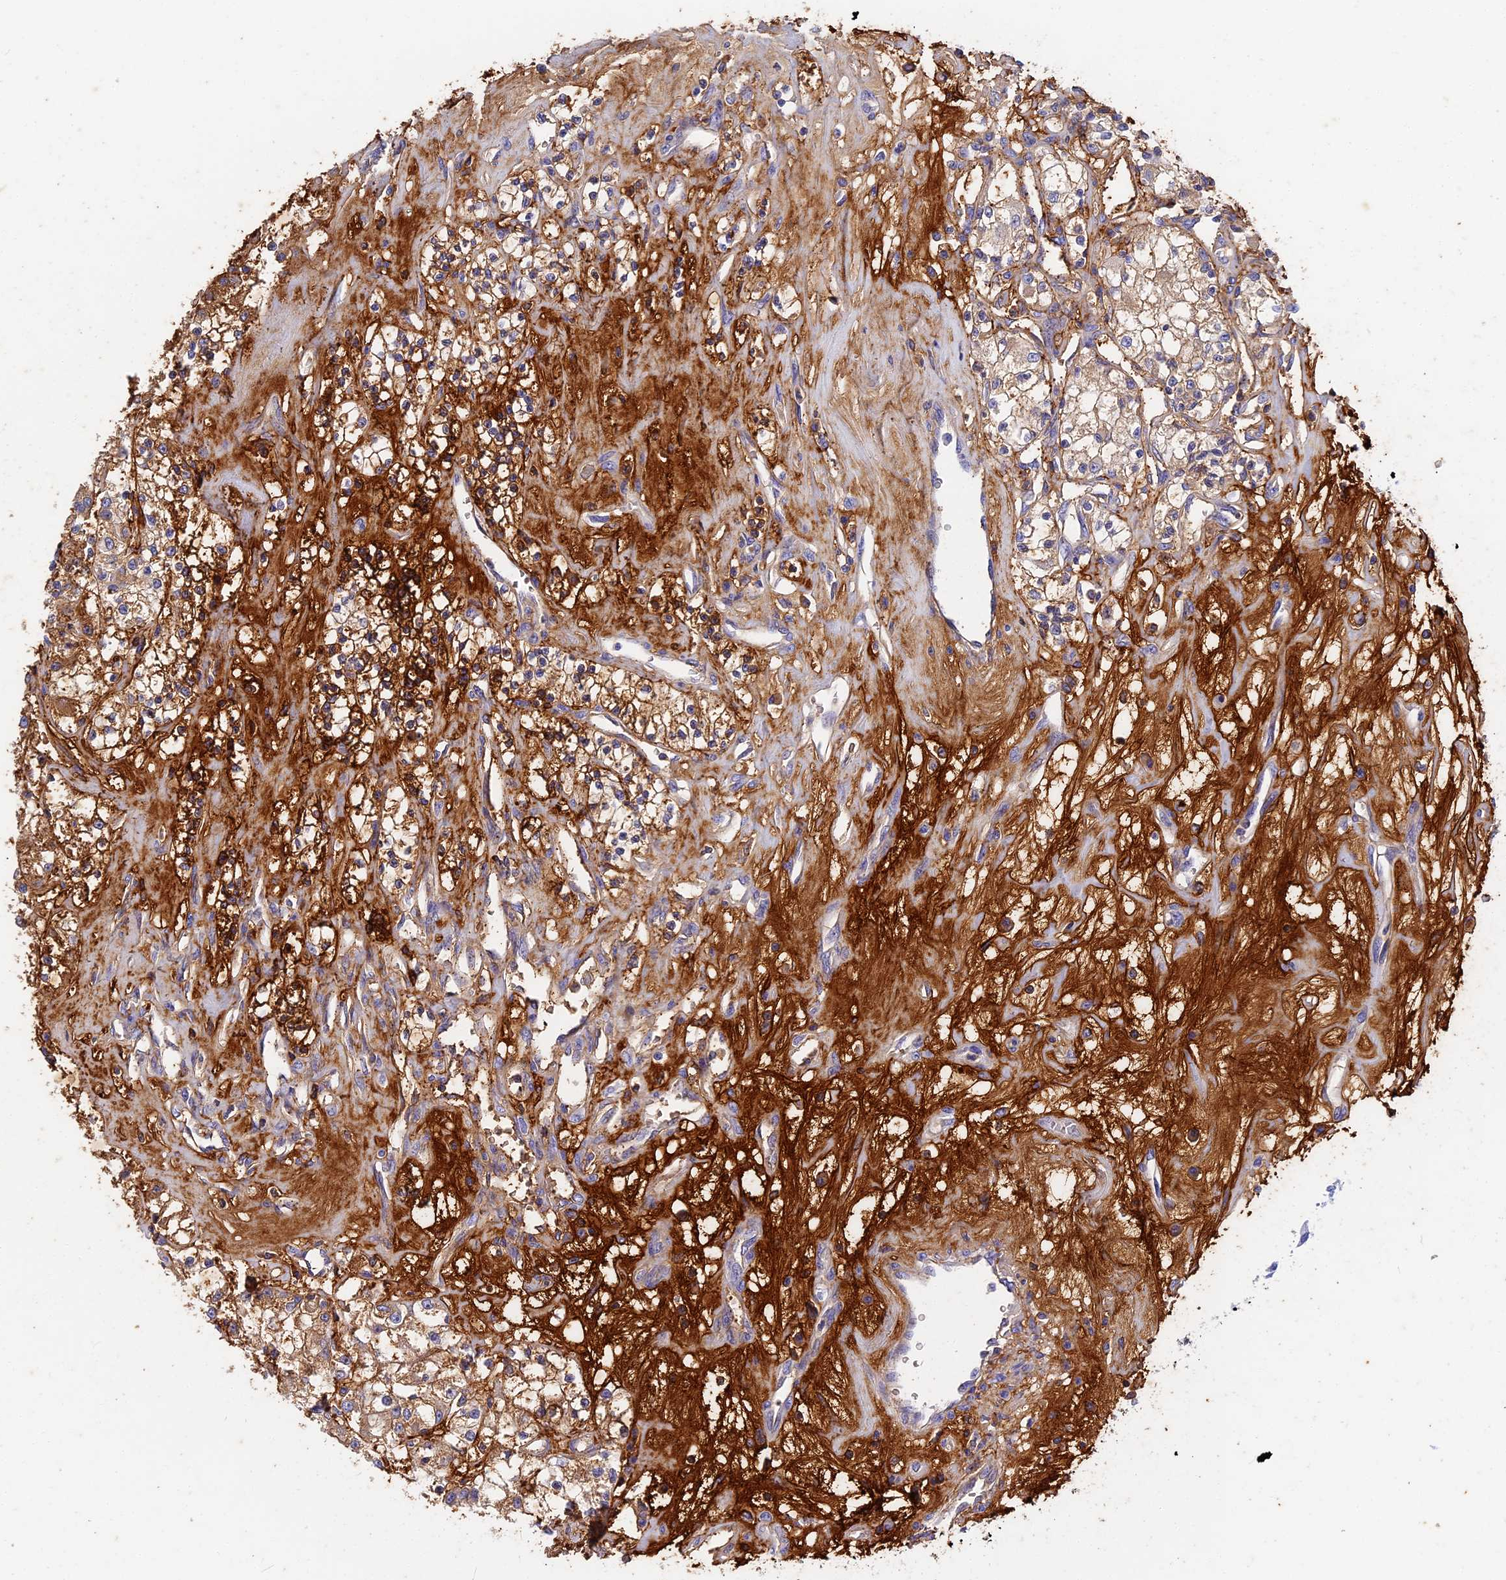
{"staining": {"intensity": "moderate", "quantity": ">75%", "location": "cytoplasmic/membranous"}, "tissue": "renal cancer", "cell_type": "Tumor cells", "image_type": "cancer", "snomed": [{"axis": "morphology", "description": "Adenocarcinoma, NOS"}, {"axis": "topography", "description": "Kidney"}], "caption": "Human renal adenocarcinoma stained for a protein (brown) demonstrates moderate cytoplasmic/membranous positive staining in about >75% of tumor cells.", "gene": "ITIH1", "patient": {"sex": "female", "age": 59}}